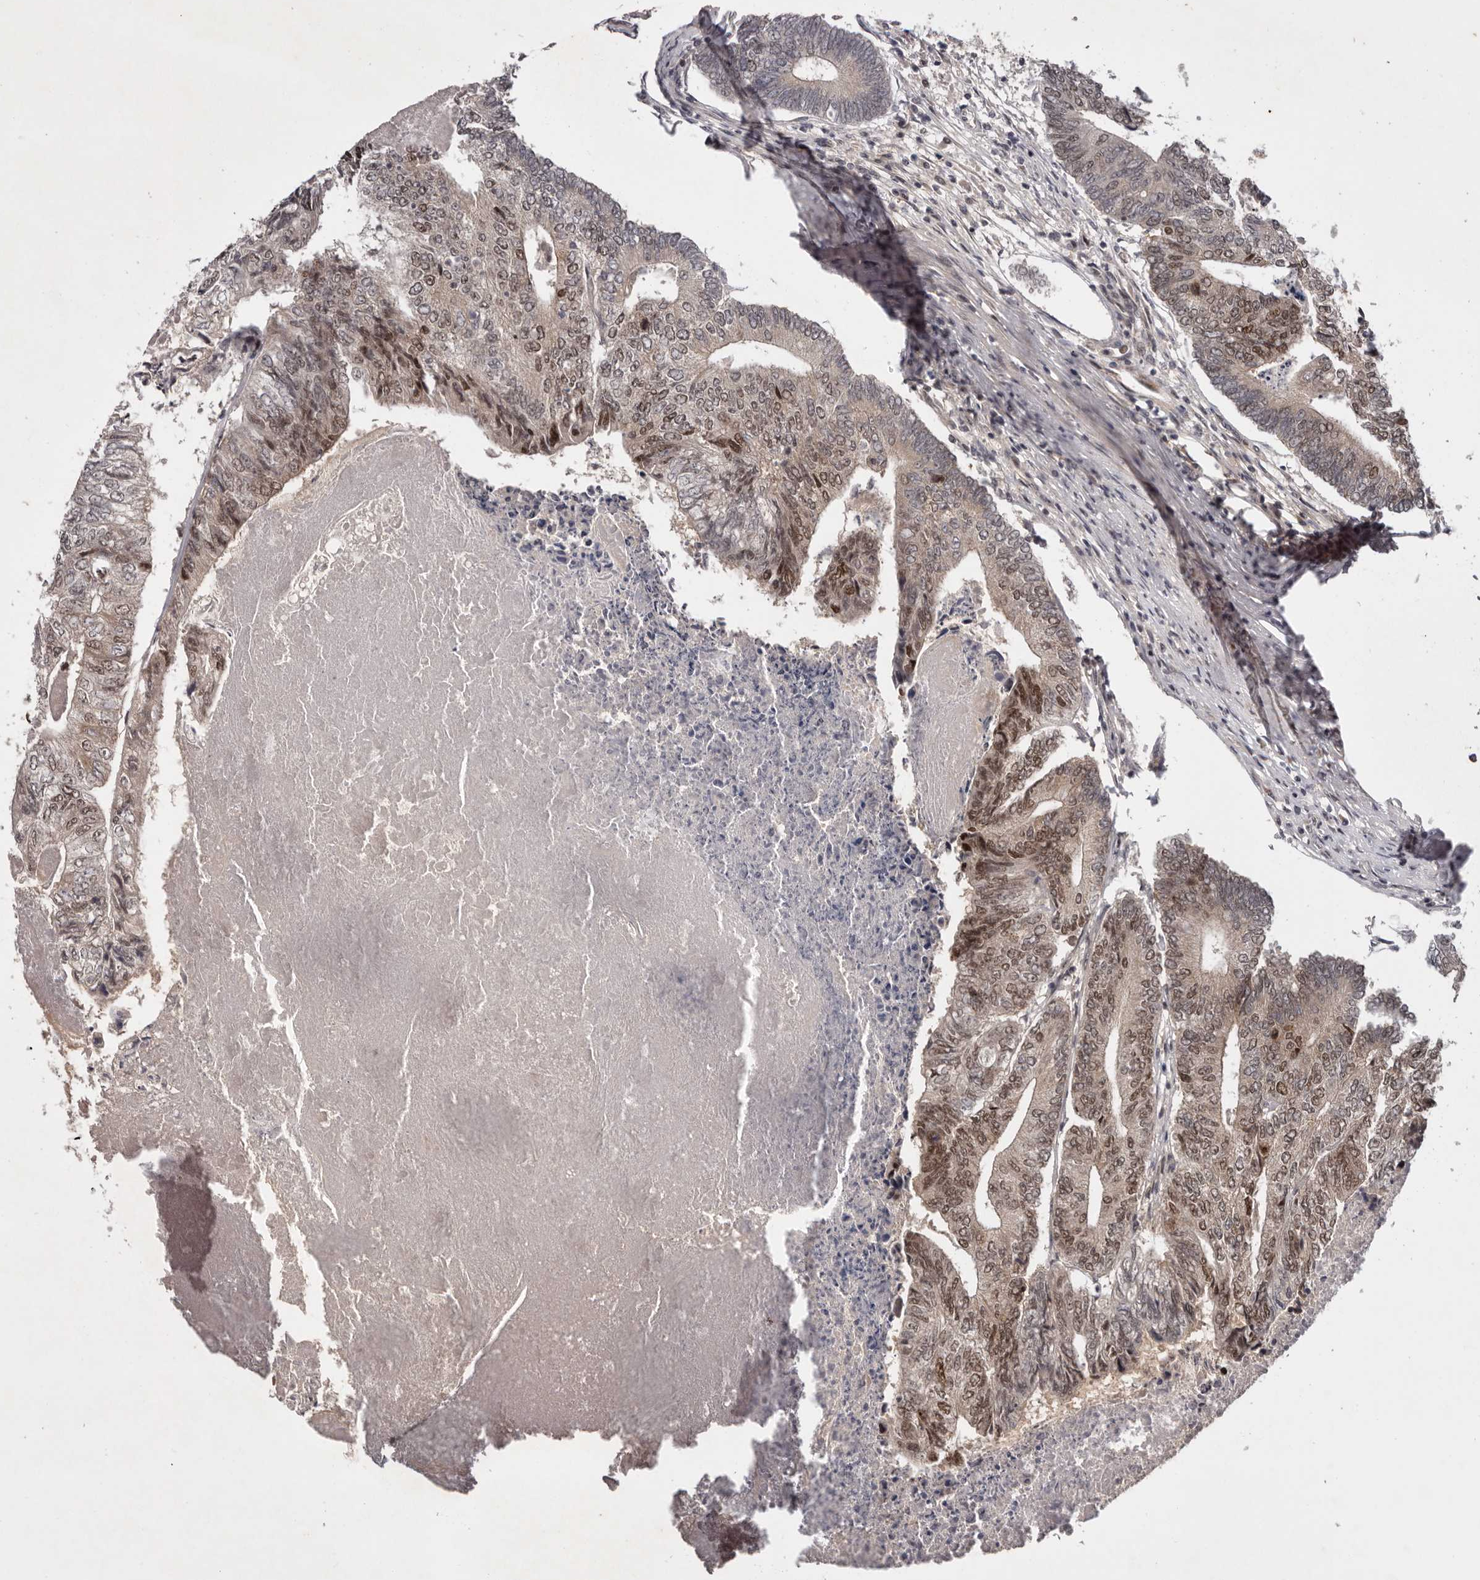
{"staining": {"intensity": "moderate", "quantity": ">75%", "location": "nuclear"}, "tissue": "colorectal cancer", "cell_type": "Tumor cells", "image_type": "cancer", "snomed": [{"axis": "morphology", "description": "Adenocarcinoma, NOS"}, {"axis": "topography", "description": "Colon"}], "caption": "Tumor cells exhibit moderate nuclear staining in approximately >75% of cells in colorectal cancer. The protein is shown in brown color, while the nuclei are stained blue.", "gene": "TBX5", "patient": {"sex": "female", "age": 67}}